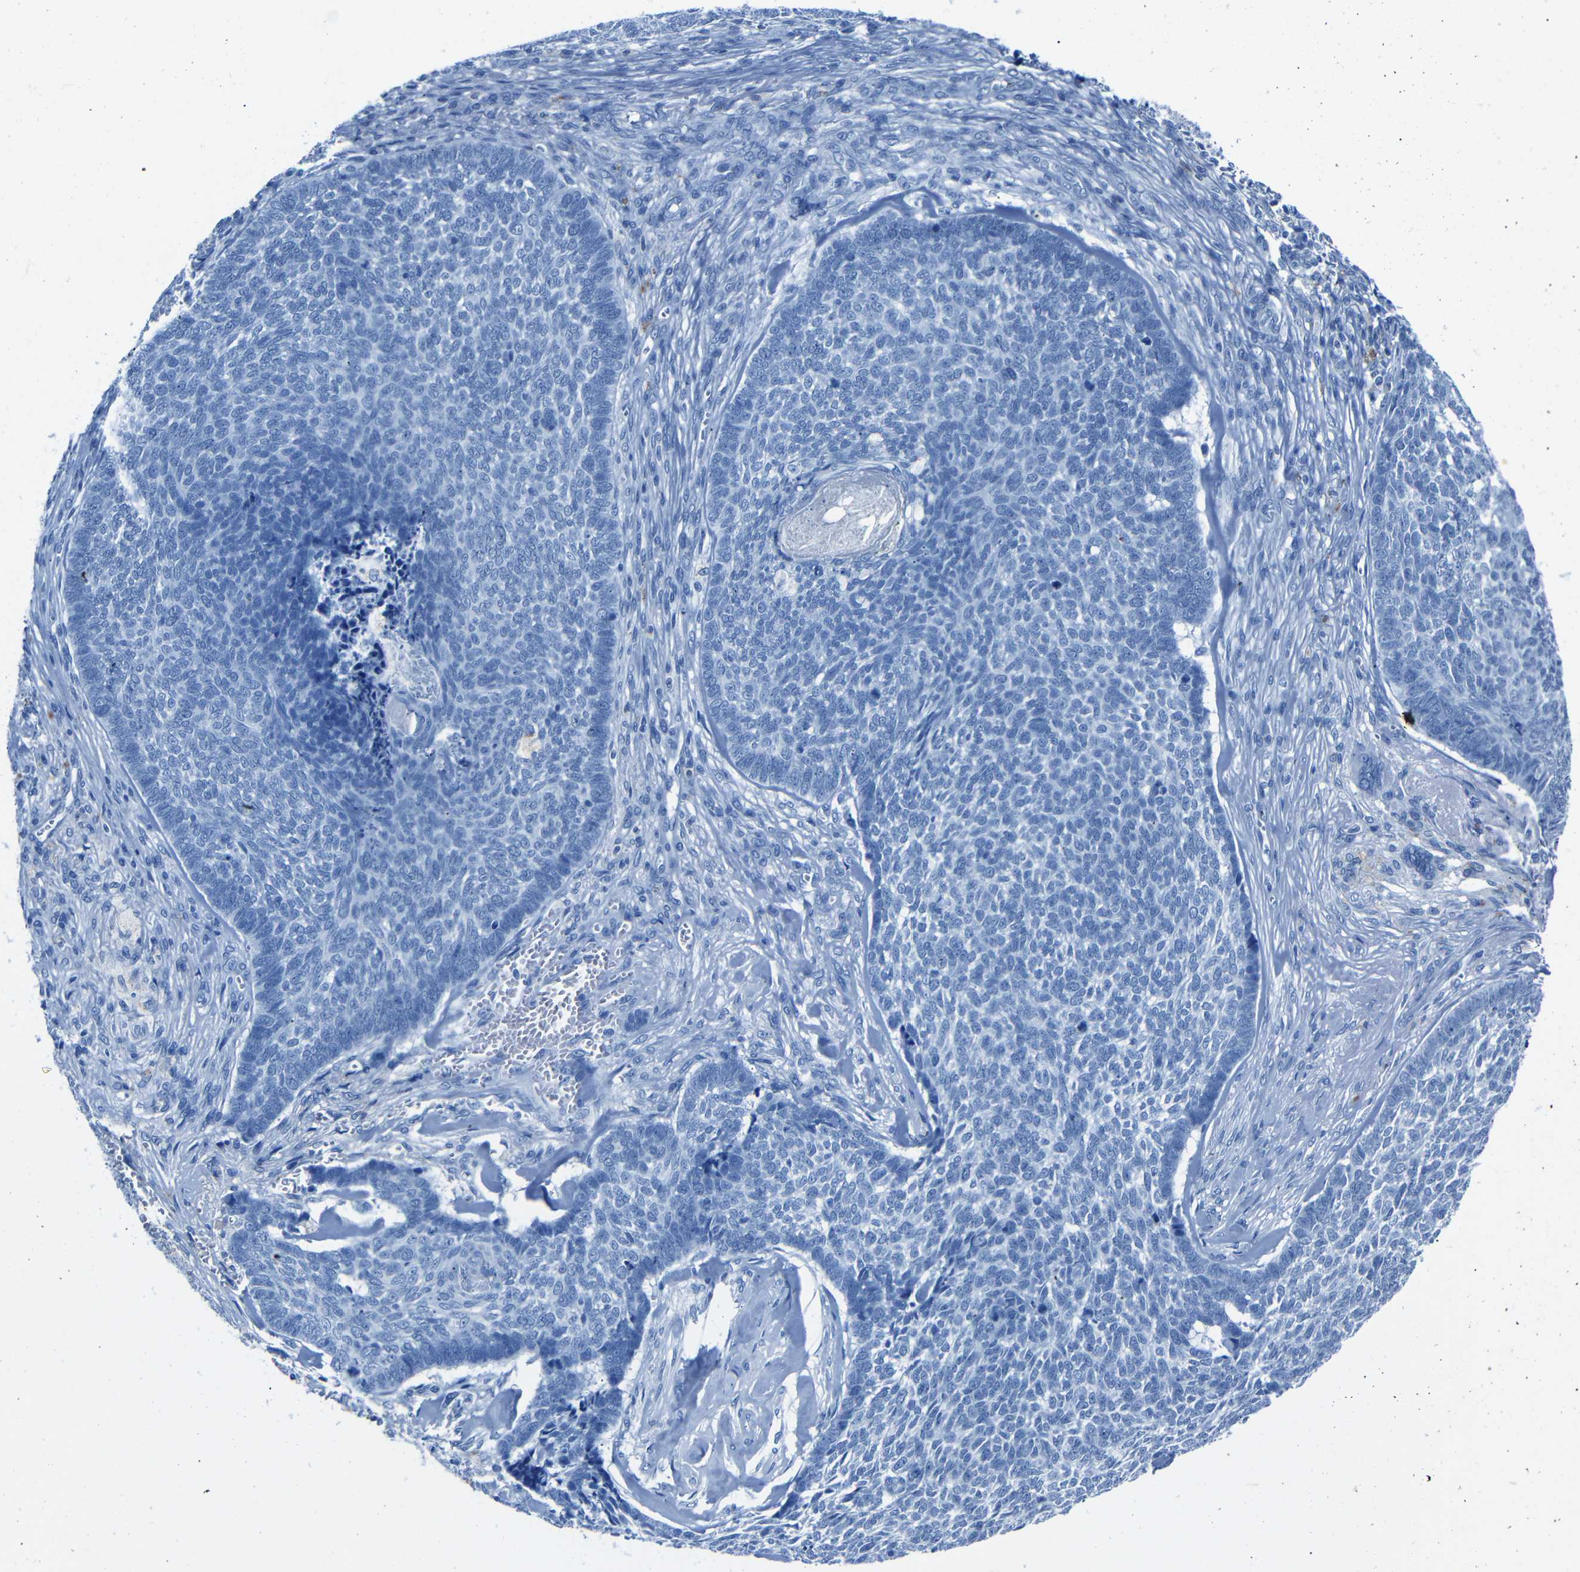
{"staining": {"intensity": "negative", "quantity": "none", "location": "none"}, "tissue": "skin cancer", "cell_type": "Tumor cells", "image_type": "cancer", "snomed": [{"axis": "morphology", "description": "Basal cell carcinoma"}, {"axis": "topography", "description": "Skin"}], "caption": "This is an immunohistochemistry photomicrograph of skin cancer (basal cell carcinoma). There is no expression in tumor cells.", "gene": "CLDN11", "patient": {"sex": "male", "age": 84}}